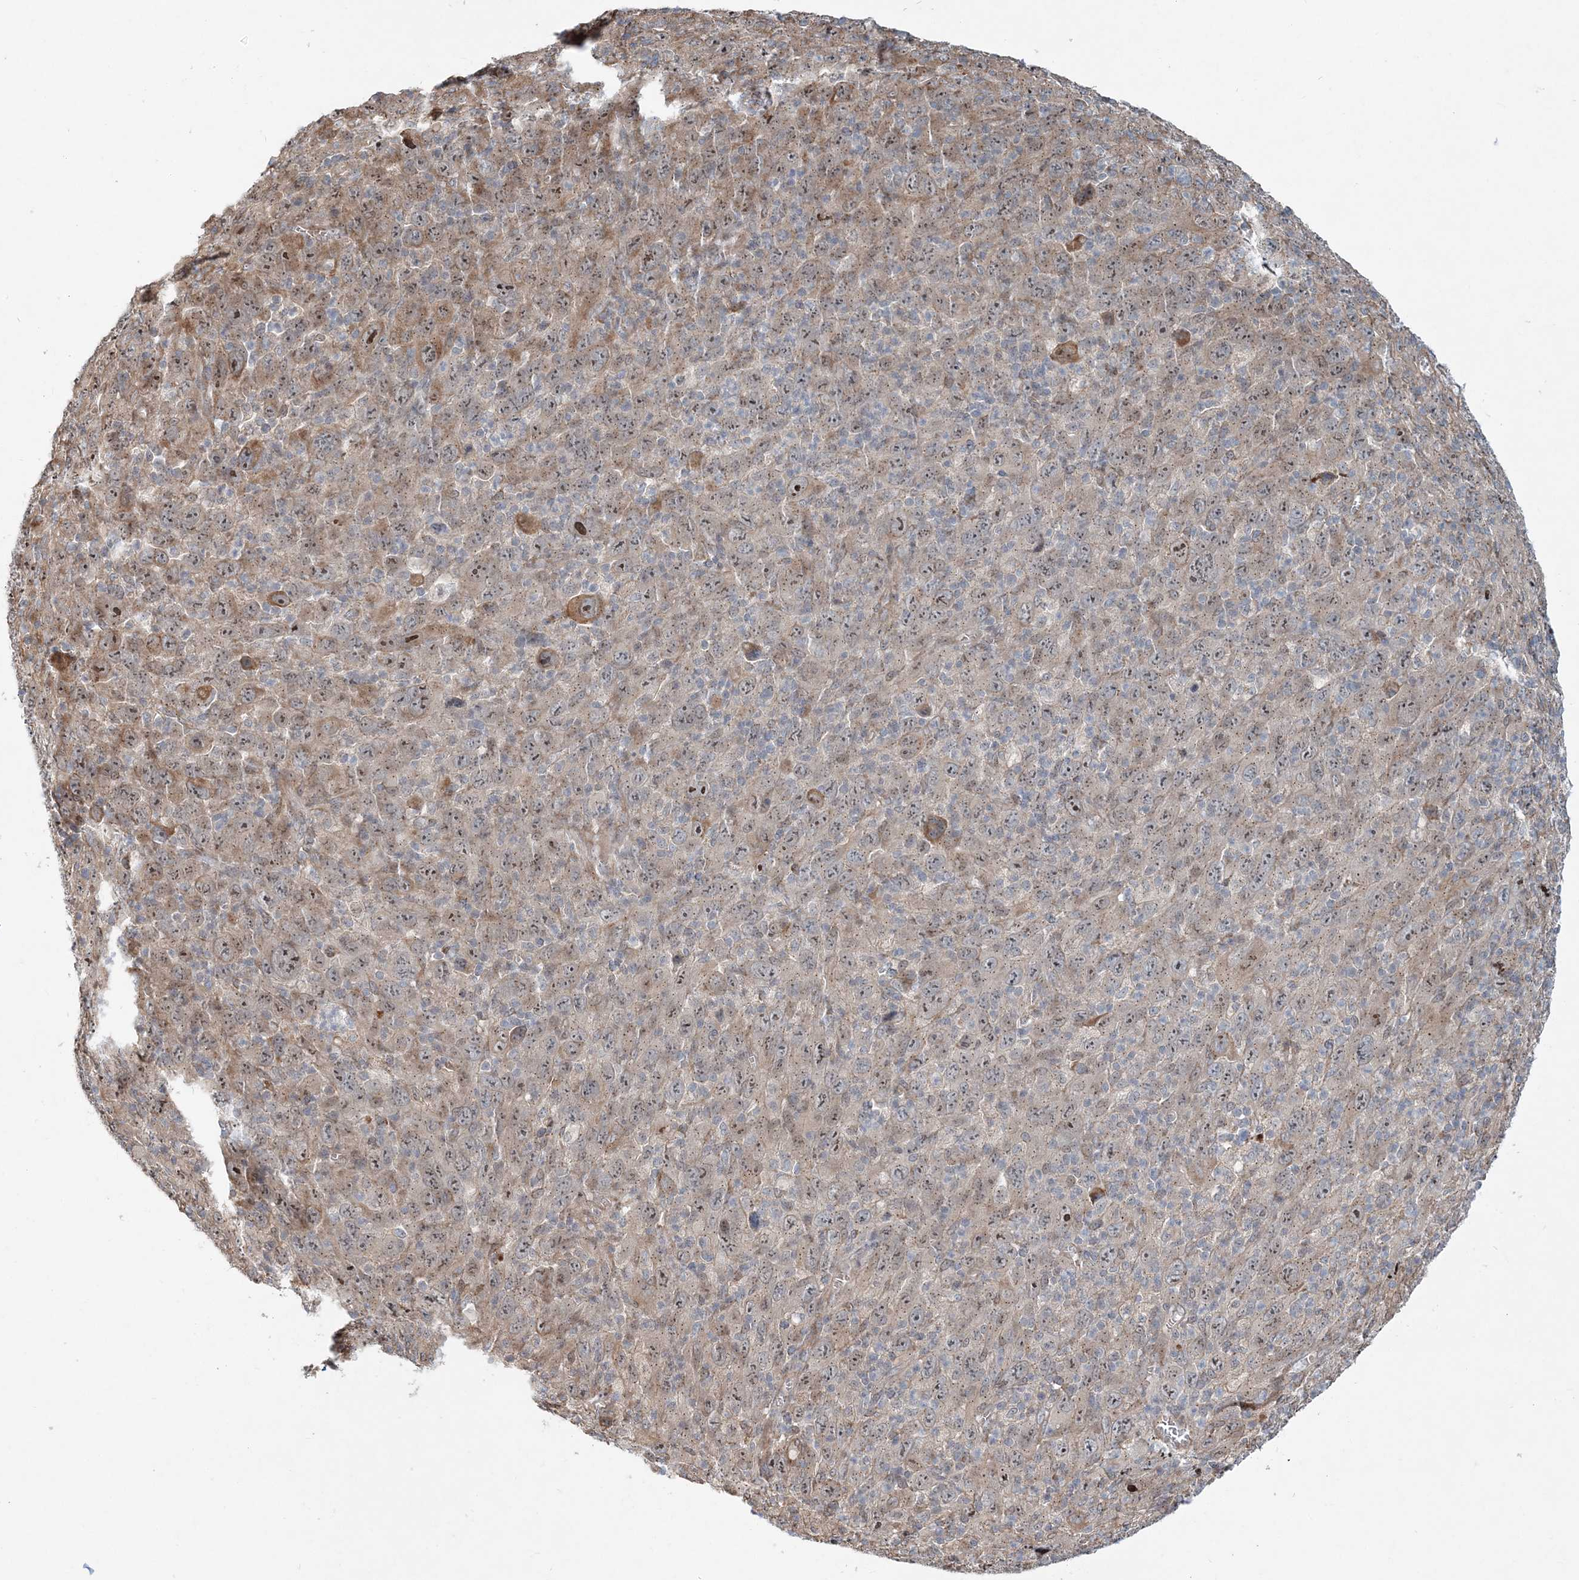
{"staining": {"intensity": "weak", "quantity": "25%-75%", "location": "nuclear"}, "tissue": "melanoma", "cell_type": "Tumor cells", "image_type": "cancer", "snomed": [{"axis": "morphology", "description": "Malignant melanoma, Metastatic site"}, {"axis": "topography", "description": "Skin"}], "caption": "A low amount of weak nuclear expression is appreciated in approximately 25%-75% of tumor cells in melanoma tissue.", "gene": "CXXC5", "patient": {"sex": "female", "age": 56}}